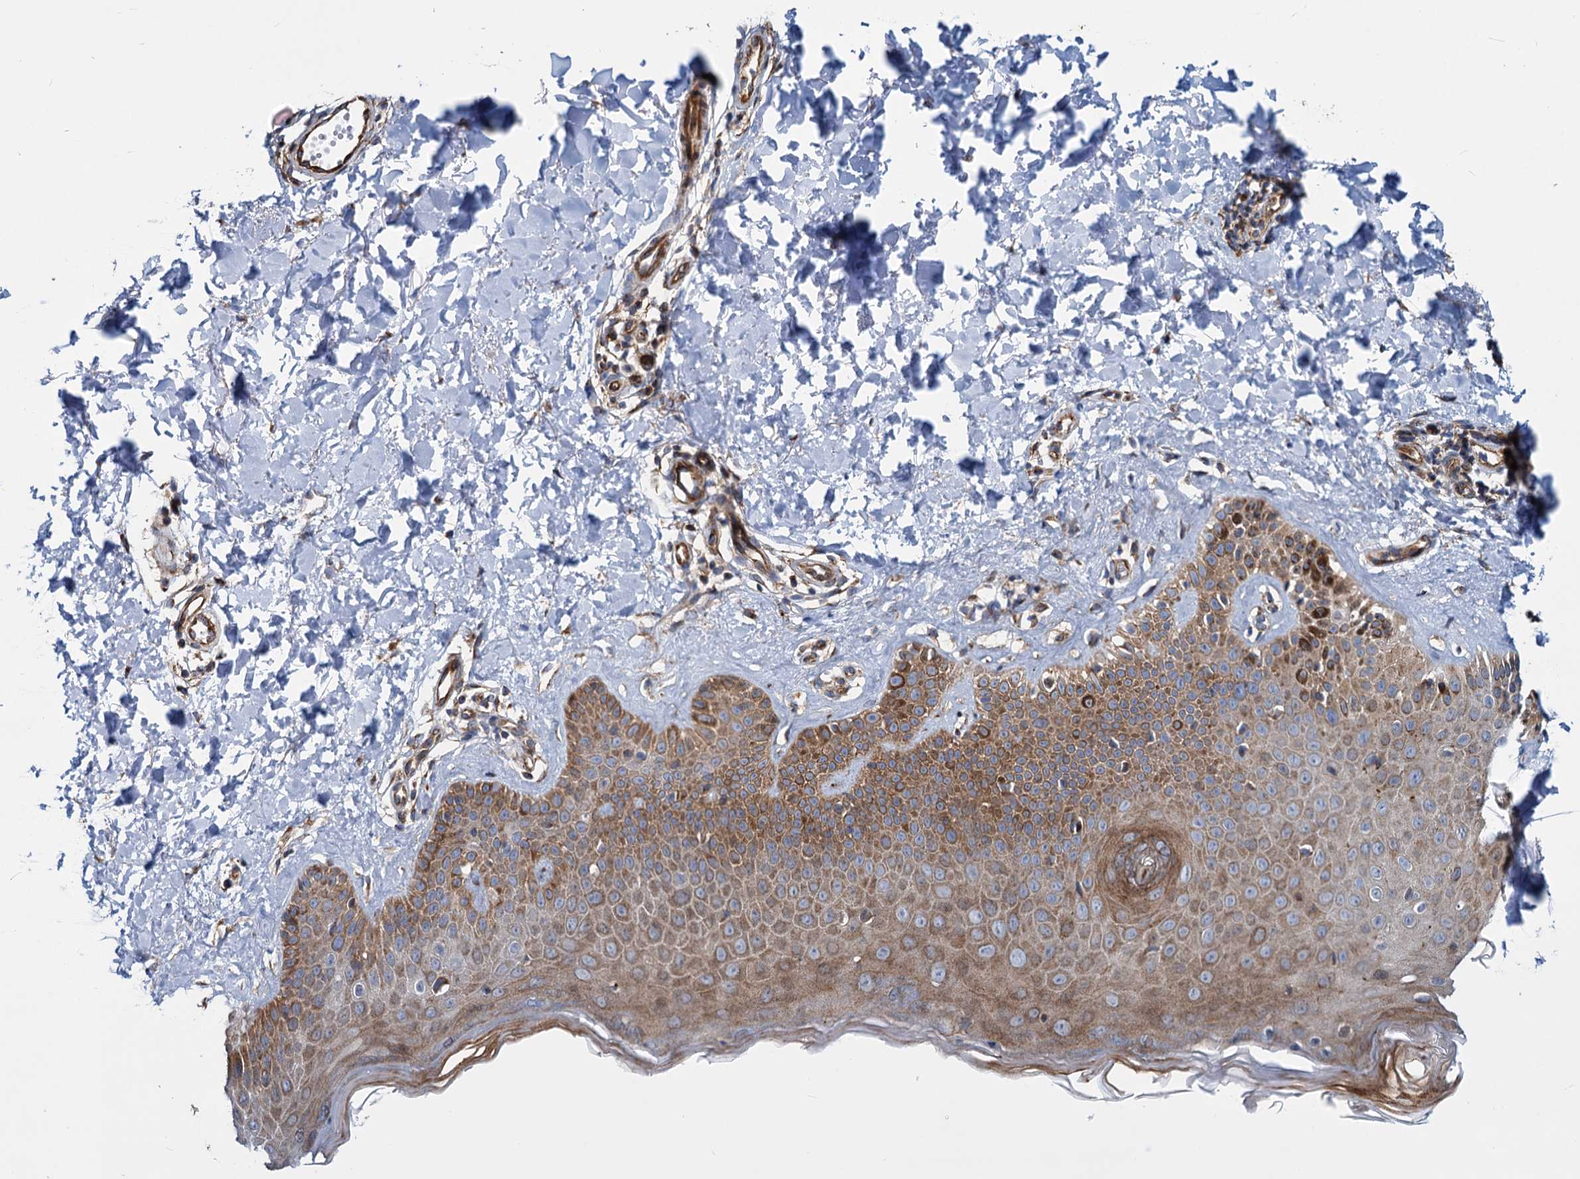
{"staining": {"intensity": "moderate", "quantity": ">75%", "location": "cytoplasmic/membranous"}, "tissue": "skin", "cell_type": "Fibroblasts", "image_type": "normal", "snomed": [{"axis": "morphology", "description": "Normal tissue, NOS"}, {"axis": "topography", "description": "Skin"}], "caption": "Skin was stained to show a protein in brown. There is medium levels of moderate cytoplasmic/membranous positivity in approximately >75% of fibroblasts. The staining was performed using DAB (3,3'-diaminobenzidine), with brown indicating positive protein expression. Nuclei are stained blue with hematoxylin.", "gene": "PSEN1", "patient": {"sex": "male", "age": 52}}